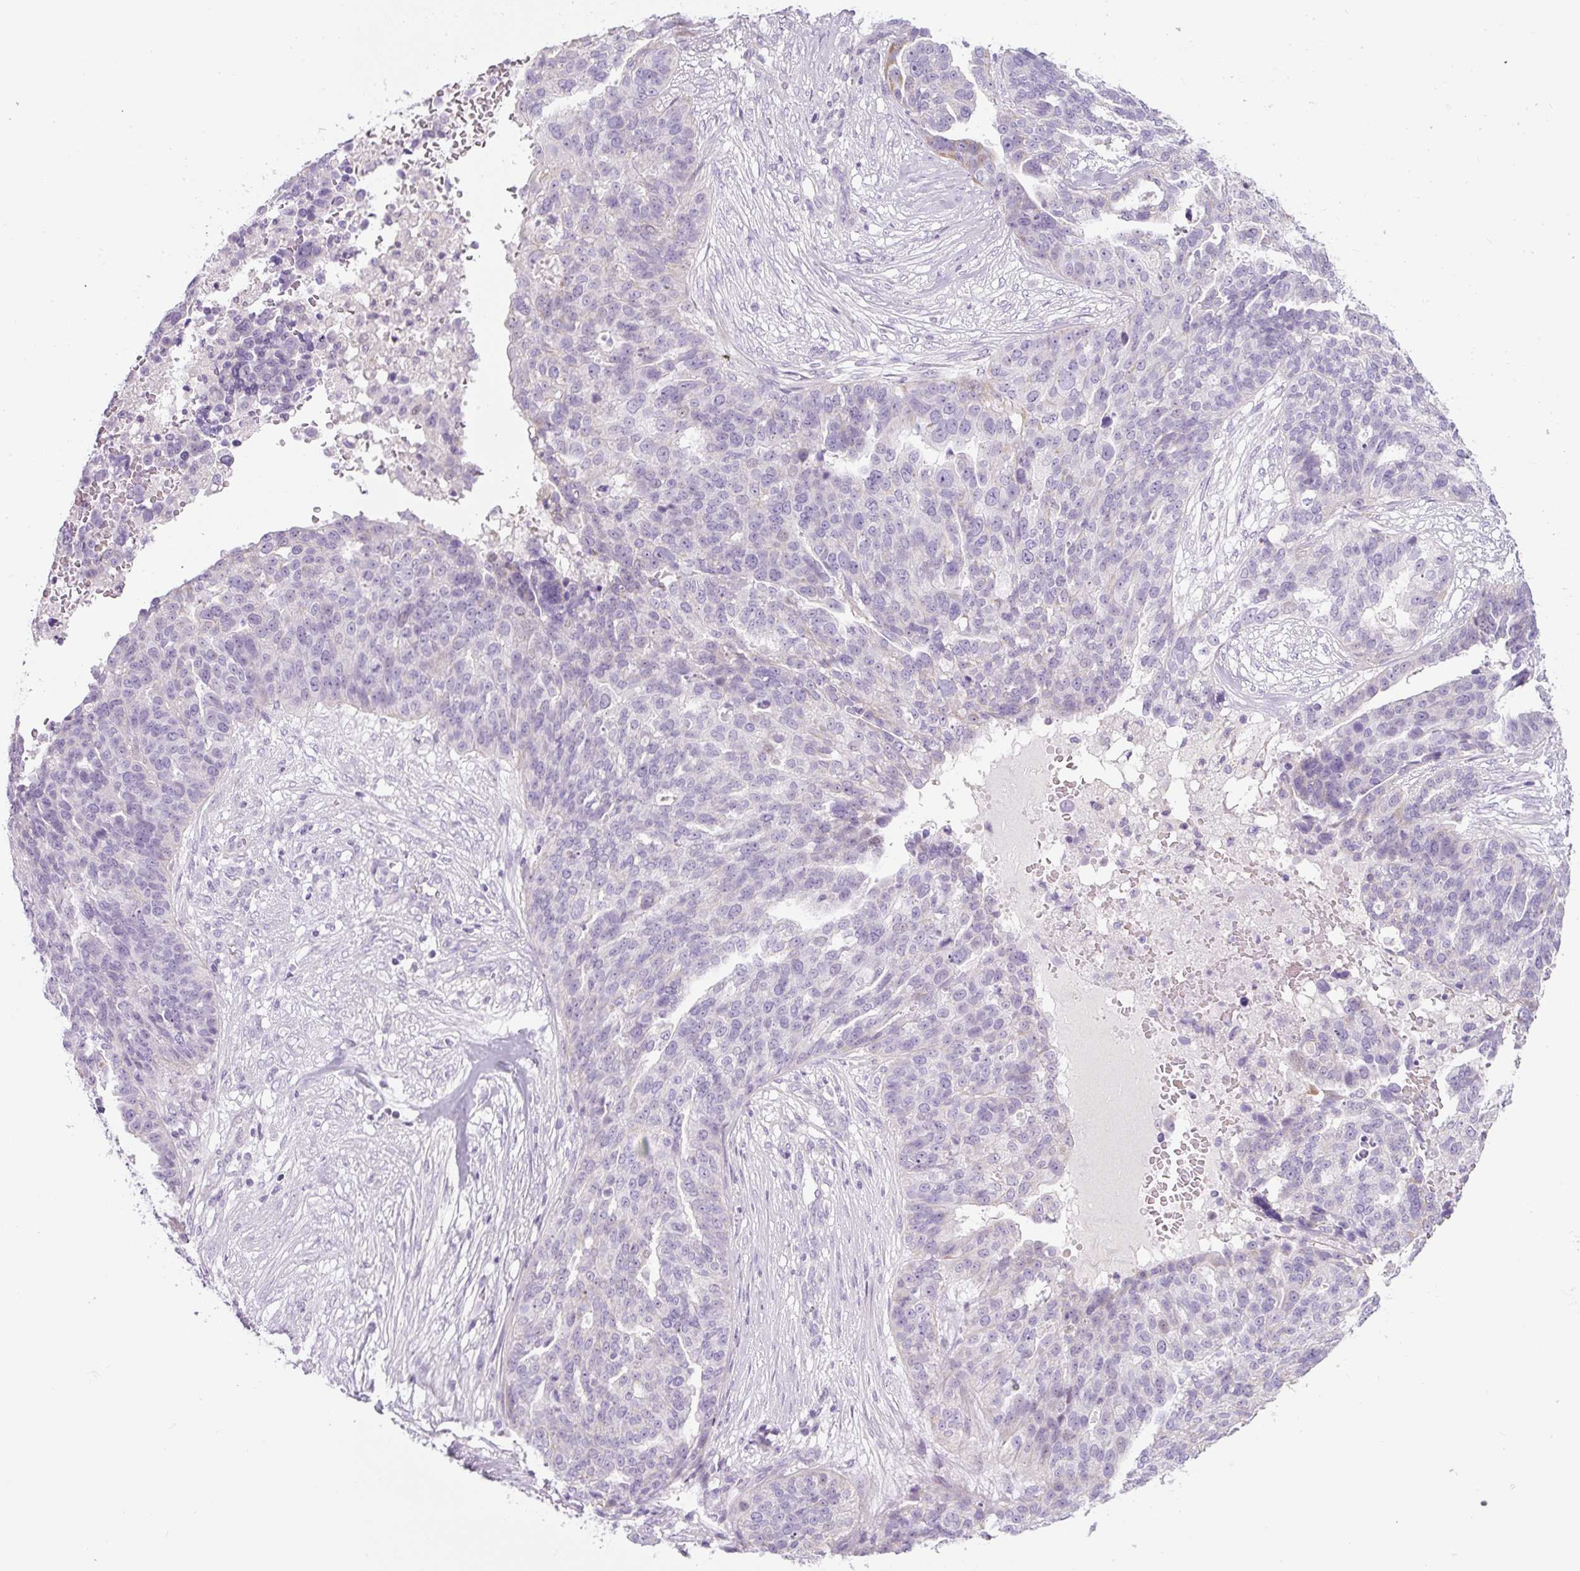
{"staining": {"intensity": "negative", "quantity": "none", "location": "none"}, "tissue": "ovarian cancer", "cell_type": "Tumor cells", "image_type": "cancer", "snomed": [{"axis": "morphology", "description": "Cystadenocarcinoma, serous, NOS"}, {"axis": "topography", "description": "Ovary"}], "caption": "Immunohistochemical staining of ovarian cancer (serous cystadenocarcinoma) reveals no significant staining in tumor cells. (DAB immunohistochemistry visualized using brightfield microscopy, high magnification).", "gene": "FGFBP3", "patient": {"sex": "female", "age": 59}}